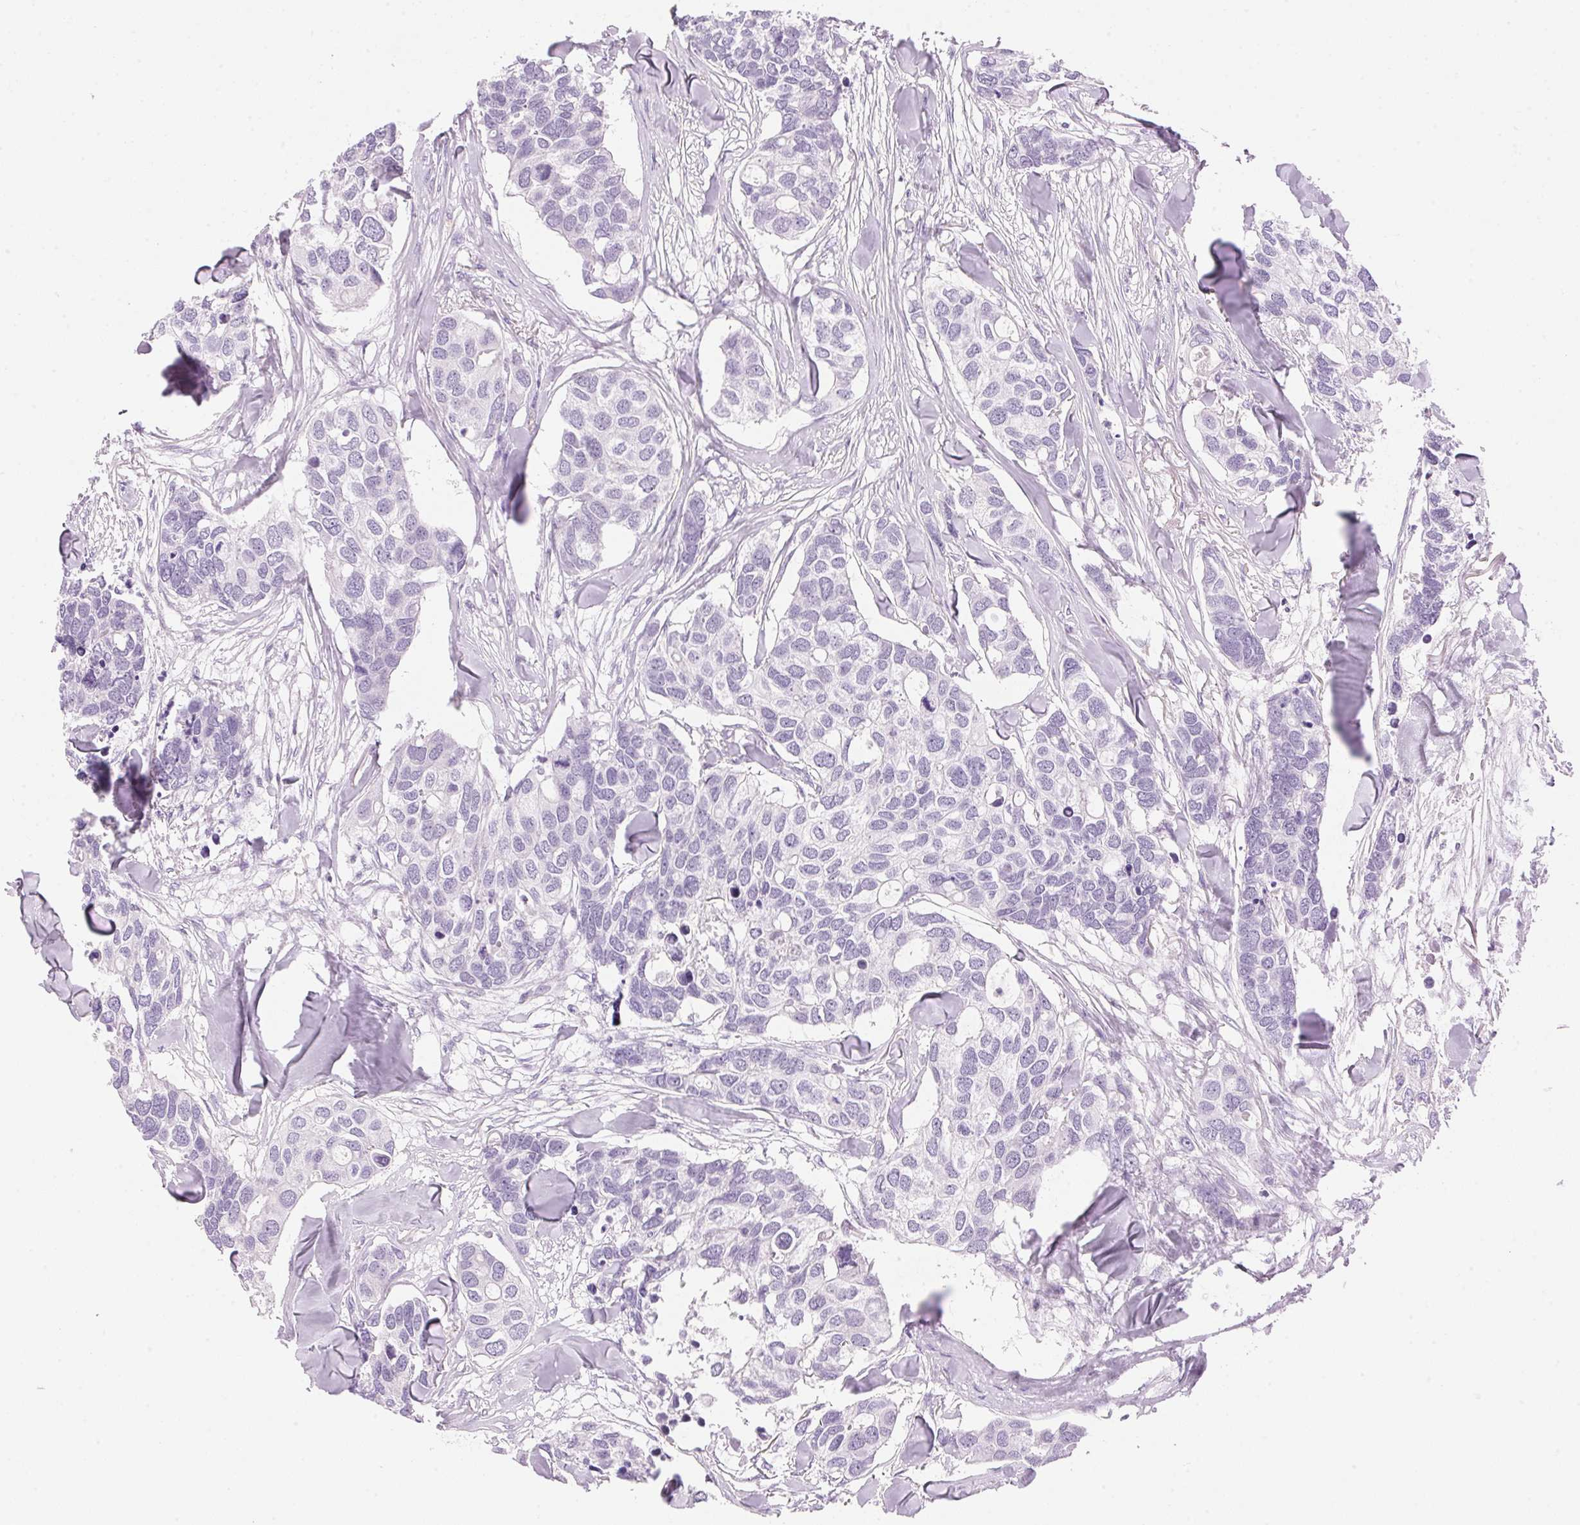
{"staining": {"intensity": "negative", "quantity": "none", "location": "none"}, "tissue": "breast cancer", "cell_type": "Tumor cells", "image_type": "cancer", "snomed": [{"axis": "morphology", "description": "Duct carcinoma"}, {"axis": "topography", "description": "Breast"}], "caption": "Tumor cells are negative for protein expression in human breast cancer (intraductal carcinoma).", "gene": "HSD17B2", "patient": {"sex": "female", "age": 83}}